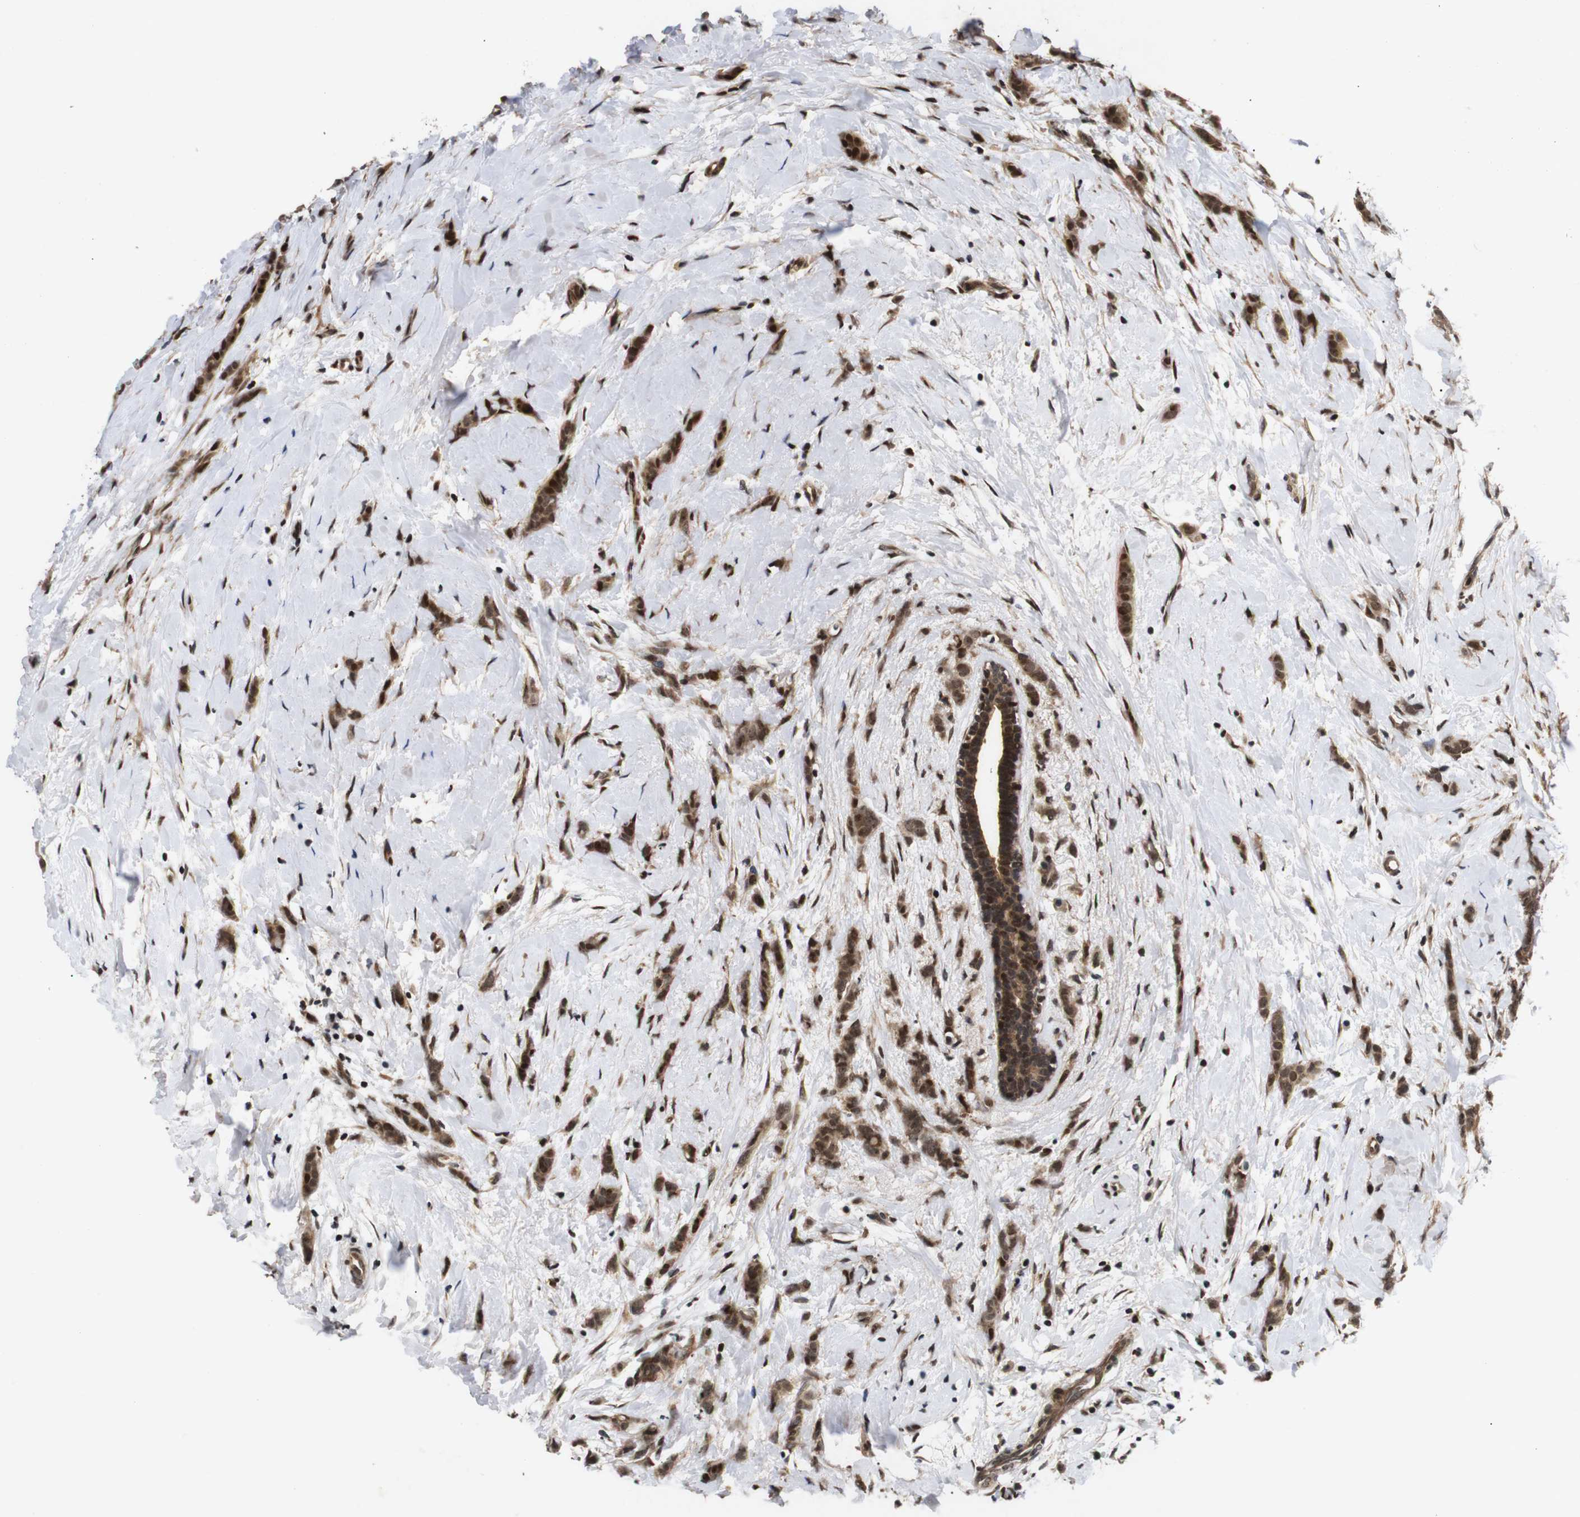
{"staining": {"intensity": "moderate", "quantity": ">75%", "location": "cytoplasmic/membranous,nuclear"}, "tissue": "breast cancer", "cell_type": "Tumor cells", "image_type": "cancer", "snomed": [{"axis": "morphology", "description": "Lobular carcinoma, in situ"}, {"axis": "morphology", "description": "Lobular carcinoma"}, {"axis": "topography", "description": "Breast"}], "caption": "Immunohistochemical staining of human breast lobular carcinoma in situ displays moderate cytoplasmic/membranous and nuclear protein positivity in about >75% of tumor cells.", "gene": "KIF23", "patient": {"sex": "female", "age": 41}}